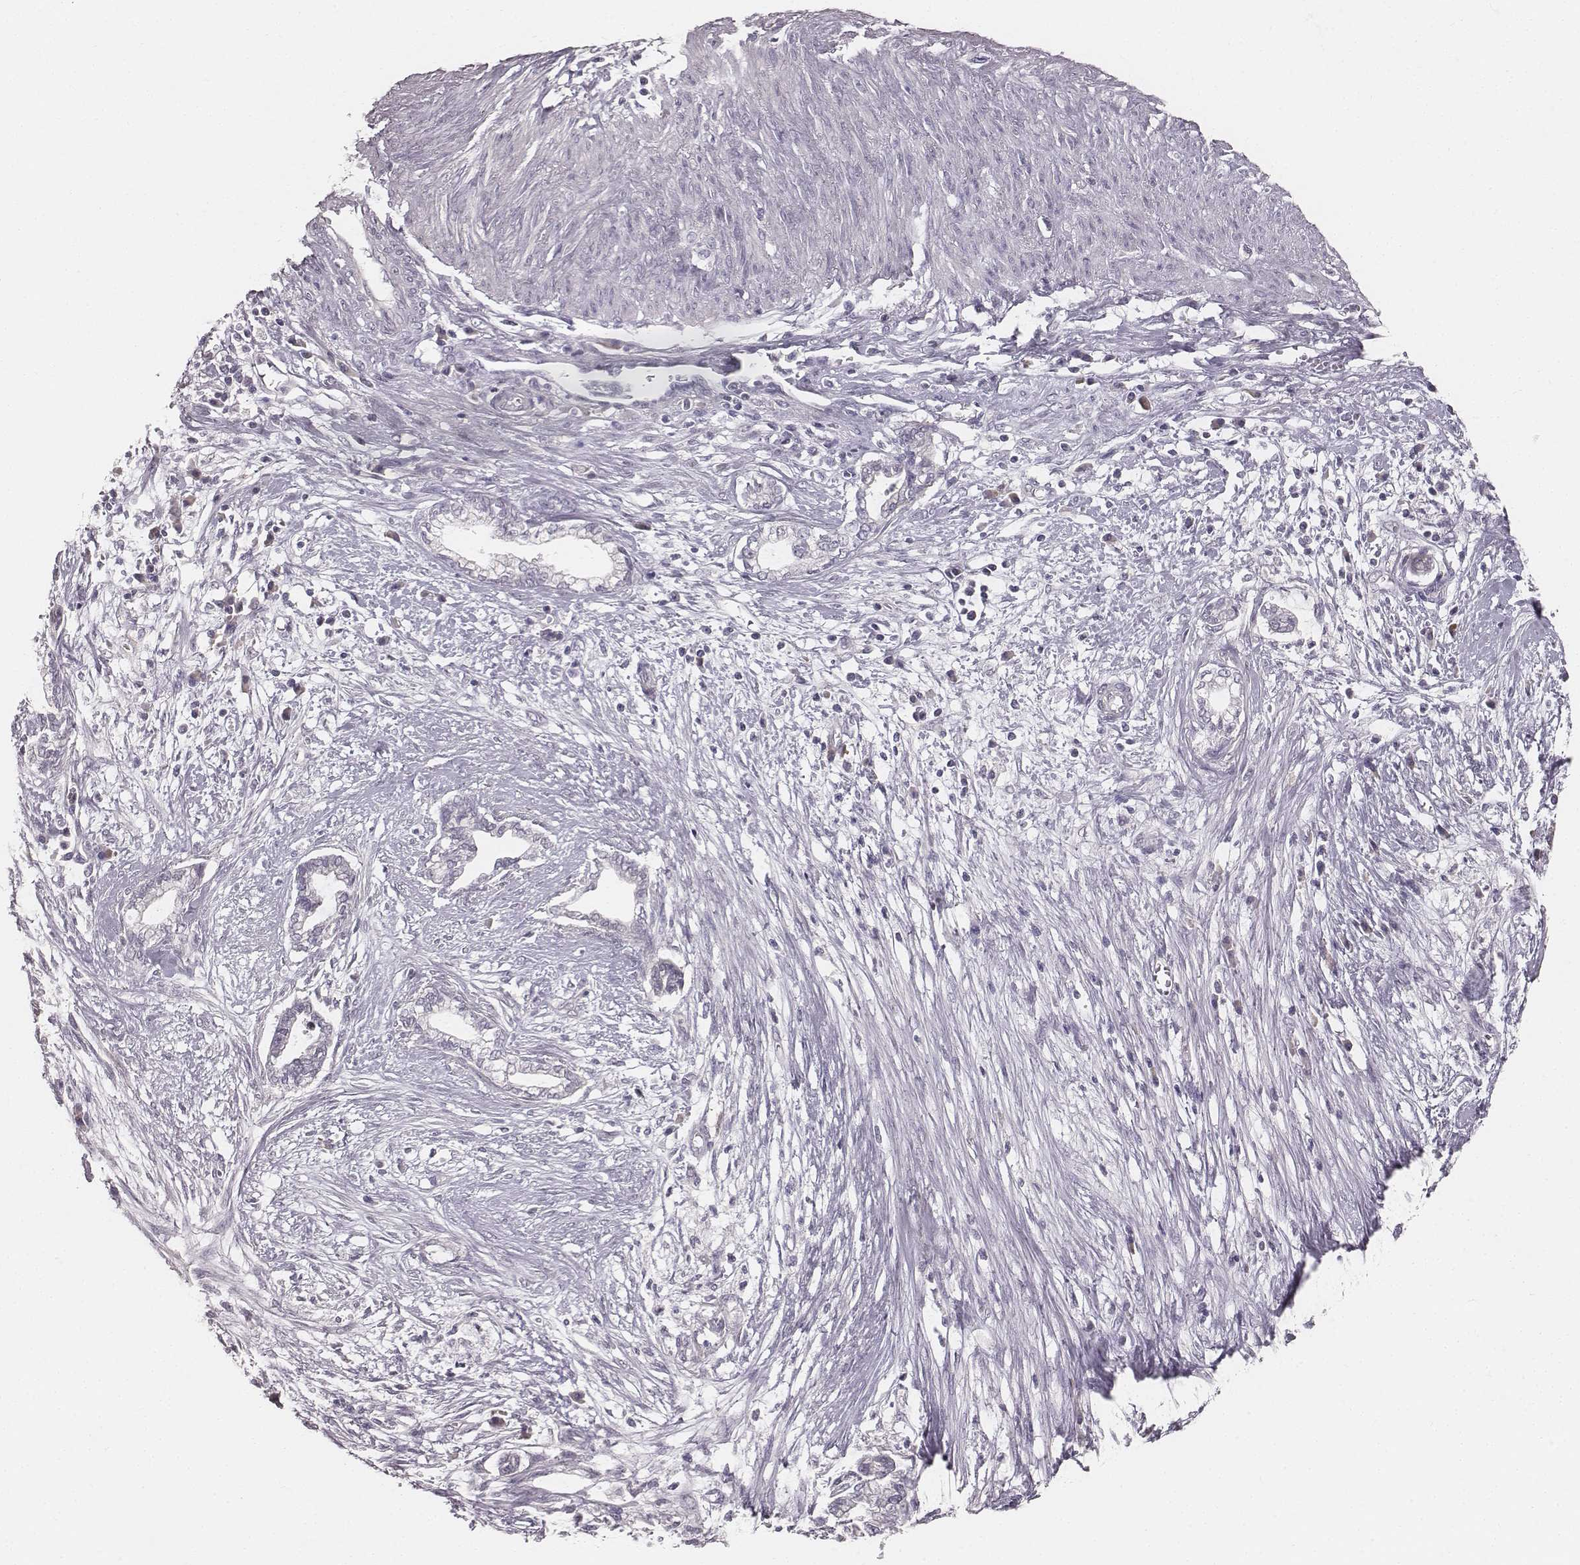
{"staining": {"intensity": "negative", "quantity": "none", "location": "none"}, "tissue": "cervical cancer", "cell_type": "Tumor cells", "image_type": "cancer", "snomed": [{"axis": "morphology", "description": "Adenocarcinoma, NOS"}, {"axis": "topography", "description": "Cervix"}], "caption": "Tumor cells show no significant staining in cervical cancer.", "gene": "LY6K", "patient": {"sex": "female", "age": 62}}